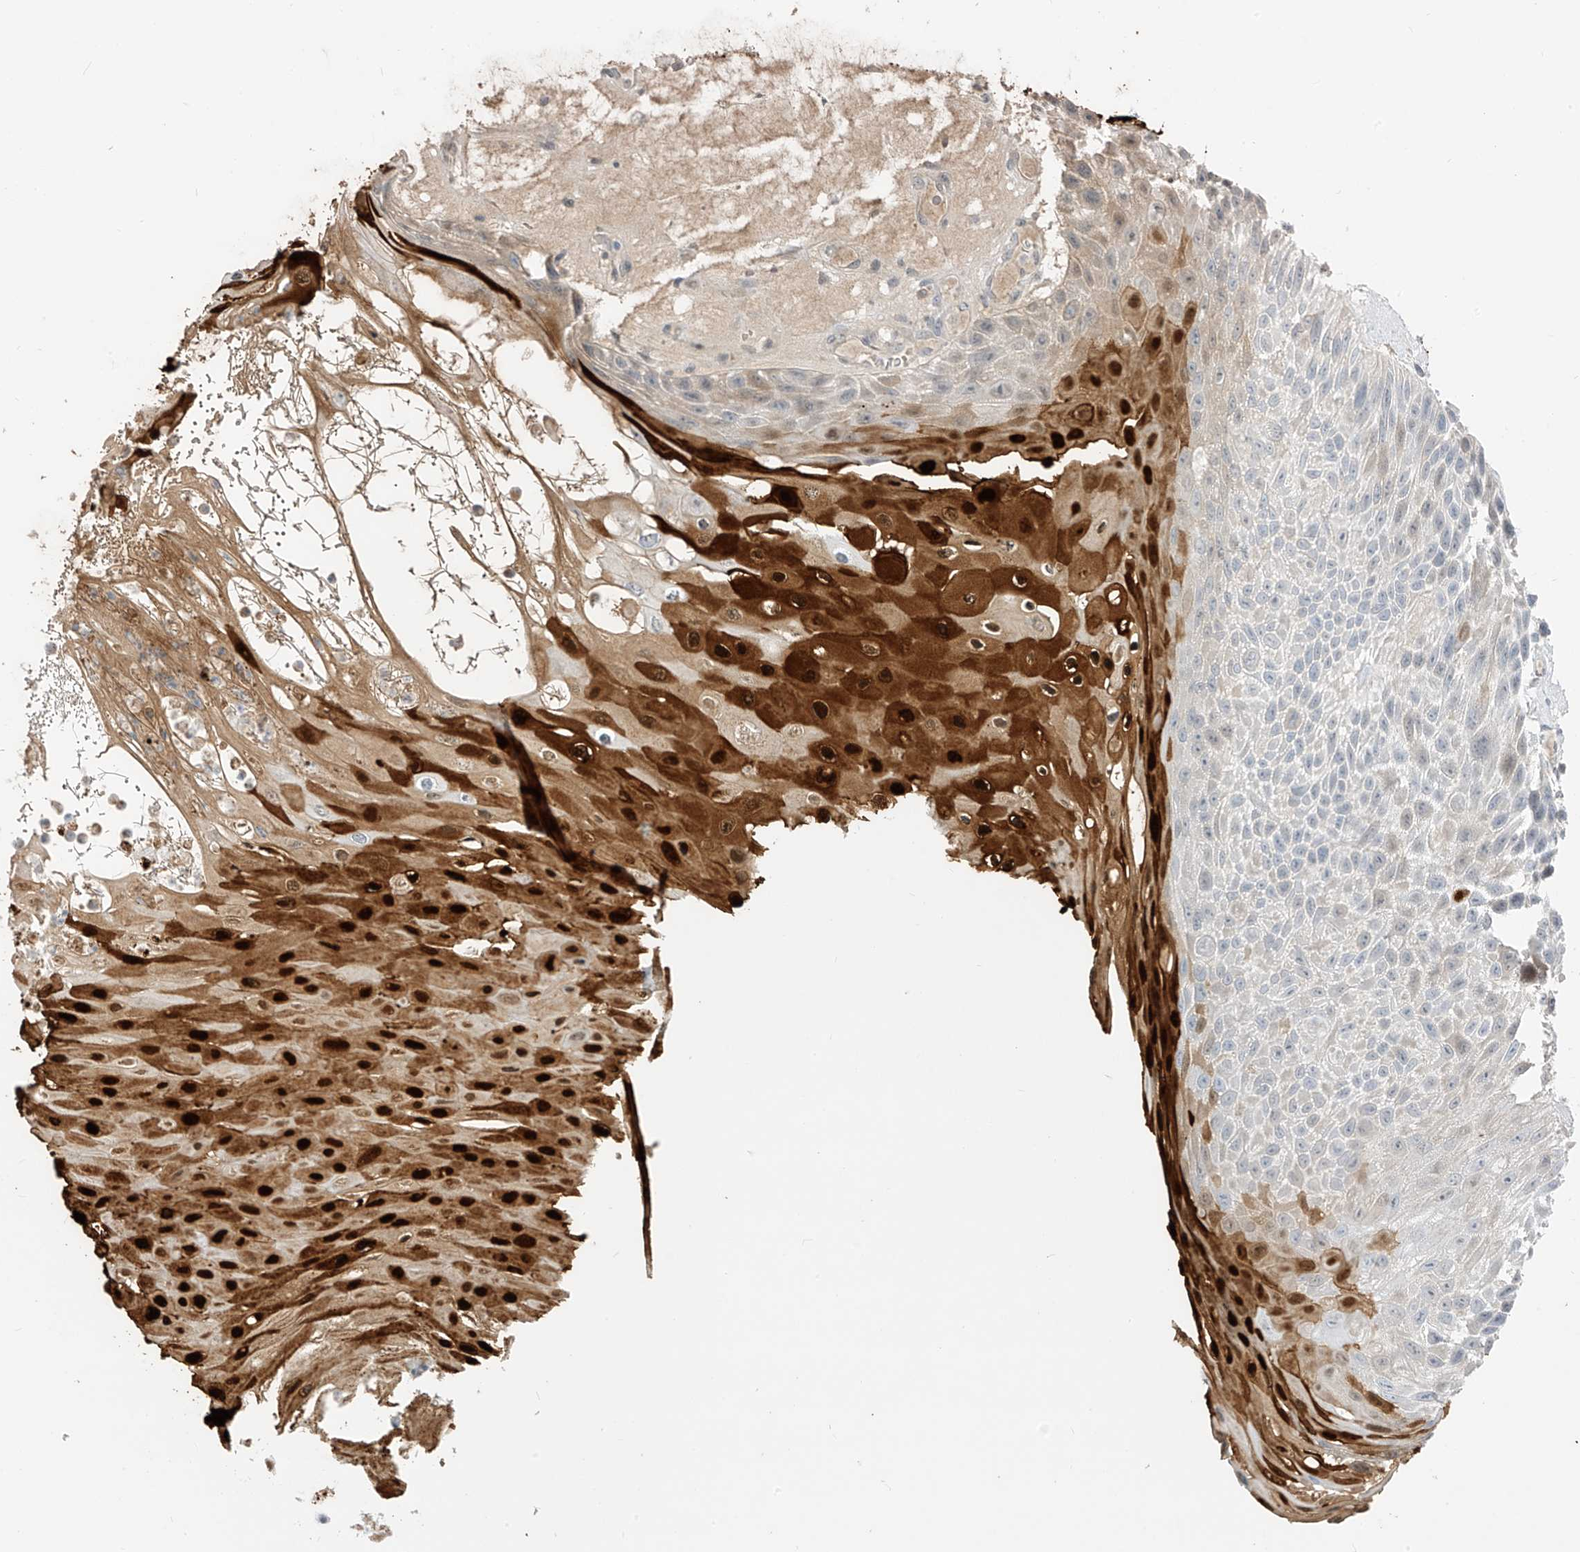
{"staining": {"intensity": "strong", "quantity": "25%-75%", "location": "cytoplasmic/membranous,nuclear"}, "tissue": "skin cancer", "cell_type": "Tumor cells", "image_type": "cancer", "snomed": [{"axis": "morphology", "description": "Squamous cell carcinoma, NOS"}, {"axis": "topography", "description": "Skin"}], "caption": "This is an image of immunohistochemistry staining of squamous cell carcinoma (skin), which shows strong expression in the cytoplasmic/membranous and nuclear of tumor cells.", "gene": "ASPRV1", "patient": {"sex": "female", "age": 88}}